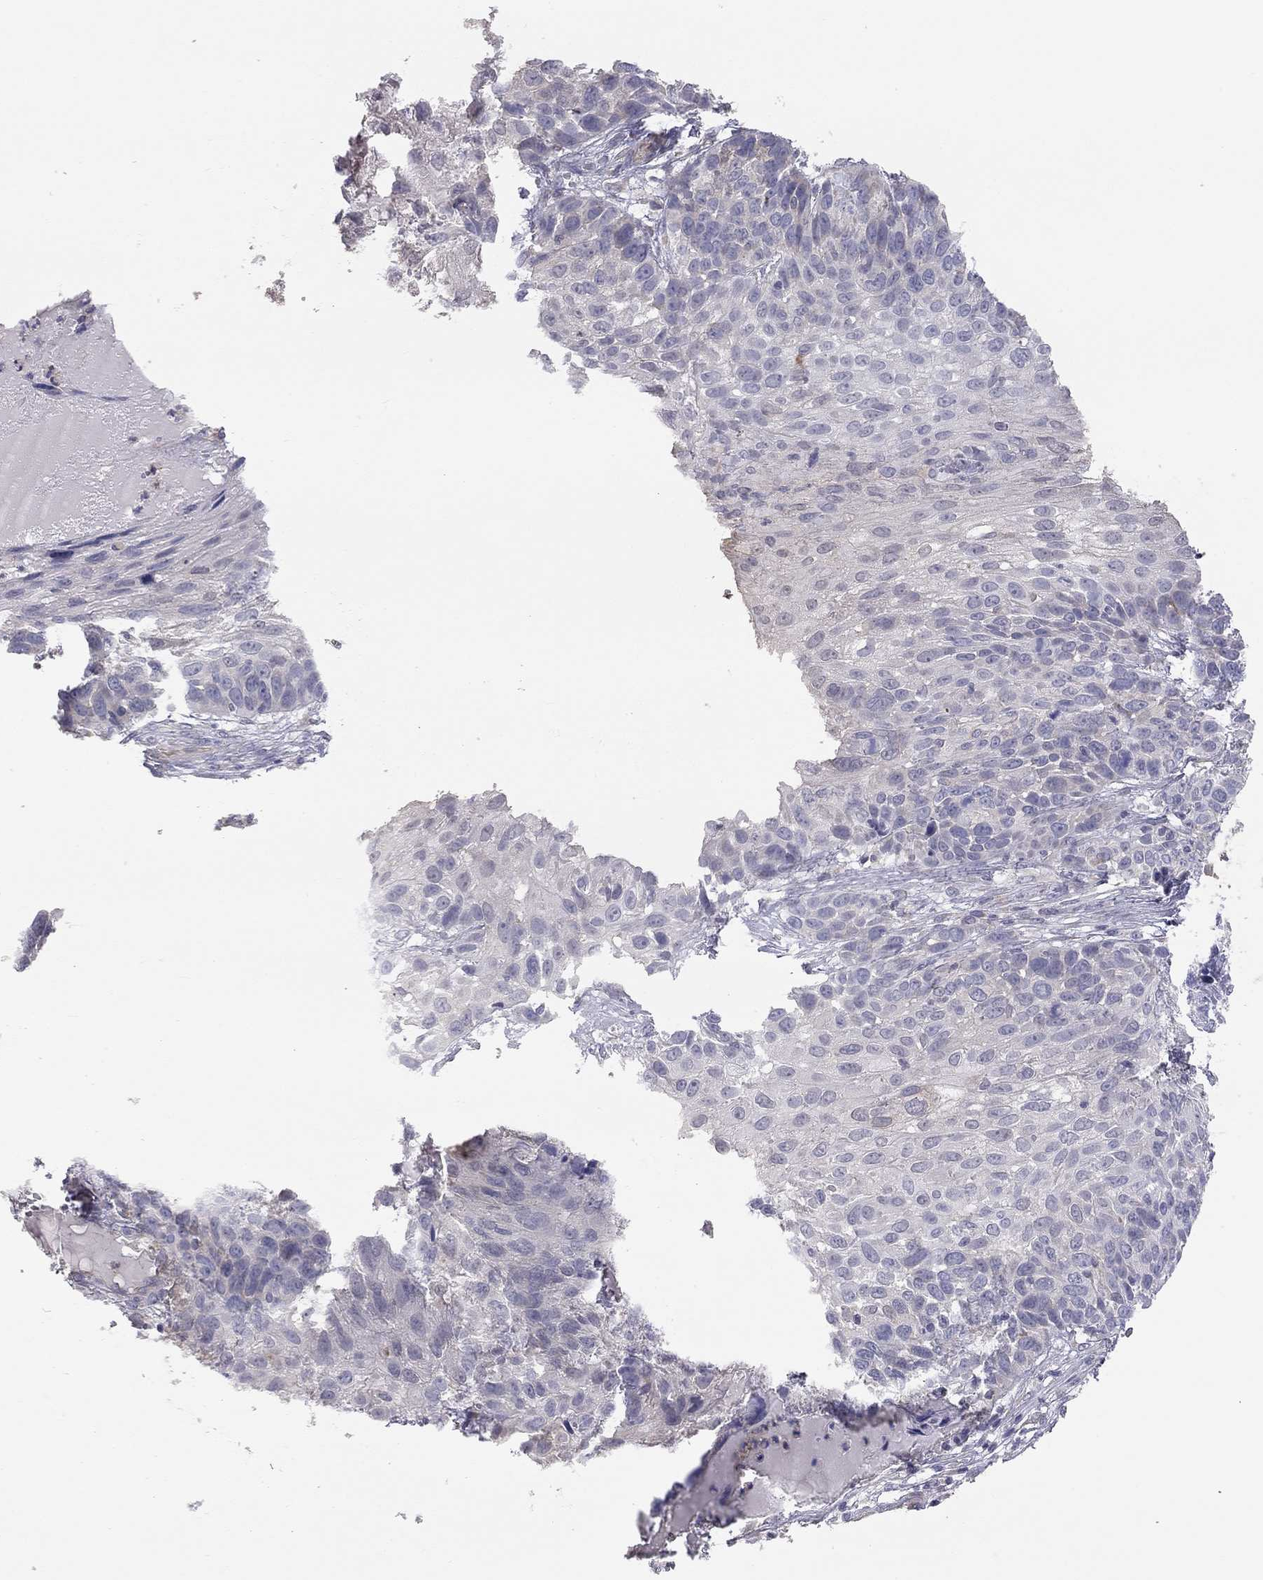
{"staining": {"intensity": "negative", "quantity": "none", "location": "none"}, "tissue": "skin cancer", "cell_type": "Tumor cells", "image_type": "cancer", "snomed": [{"axis": "morphology", "description": "Squamous cell carcinoma, NOS"}, {"axis": "topography", "description": "Skin"}], "caption": "A histopathology image of skin cancer (squamous cell carcinoma) stained for a protein displays no brown staining in tumor cells.", "gene": "GPRC5B", "patient": {"sex": "male", "age": 92}}